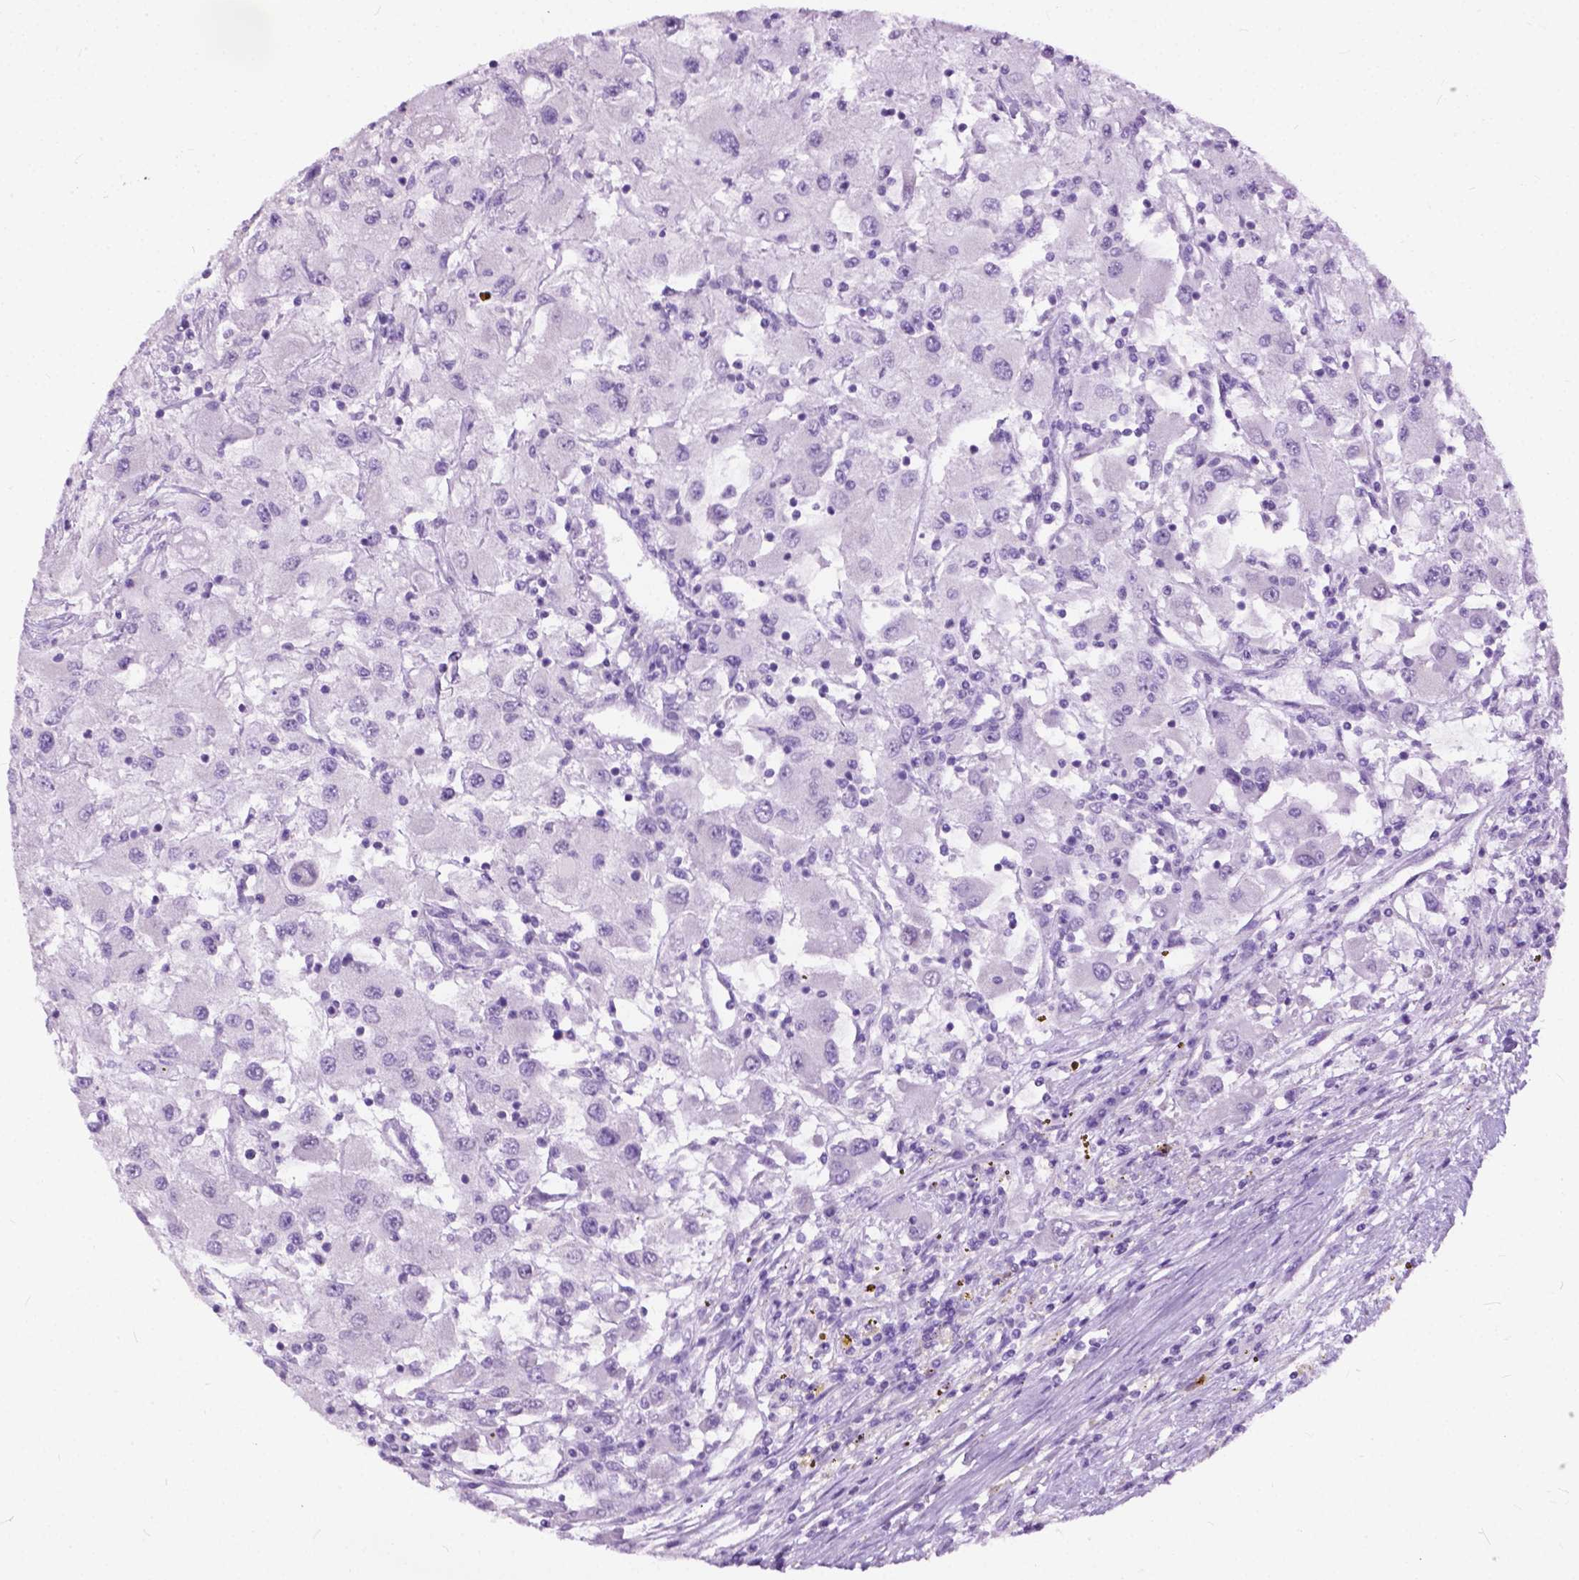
{"staining": {"intensity": "negative", "quantity": "none", "location": "none"}, "tissue": "renal cancer", "cell_type": "Tumor cells", "image_type": "cancer", "snomed": [{"axis": "morphology", "description": "Adenocarcinoma, NOS"}, {"axis": "topography", "description": "Kidney"}], "caption": "Tumor cells are negative for protein expression in human adenocarcinoma (renal).", "gene": "GPR37L1", "patient": {"sex": "female", "age": 67}}